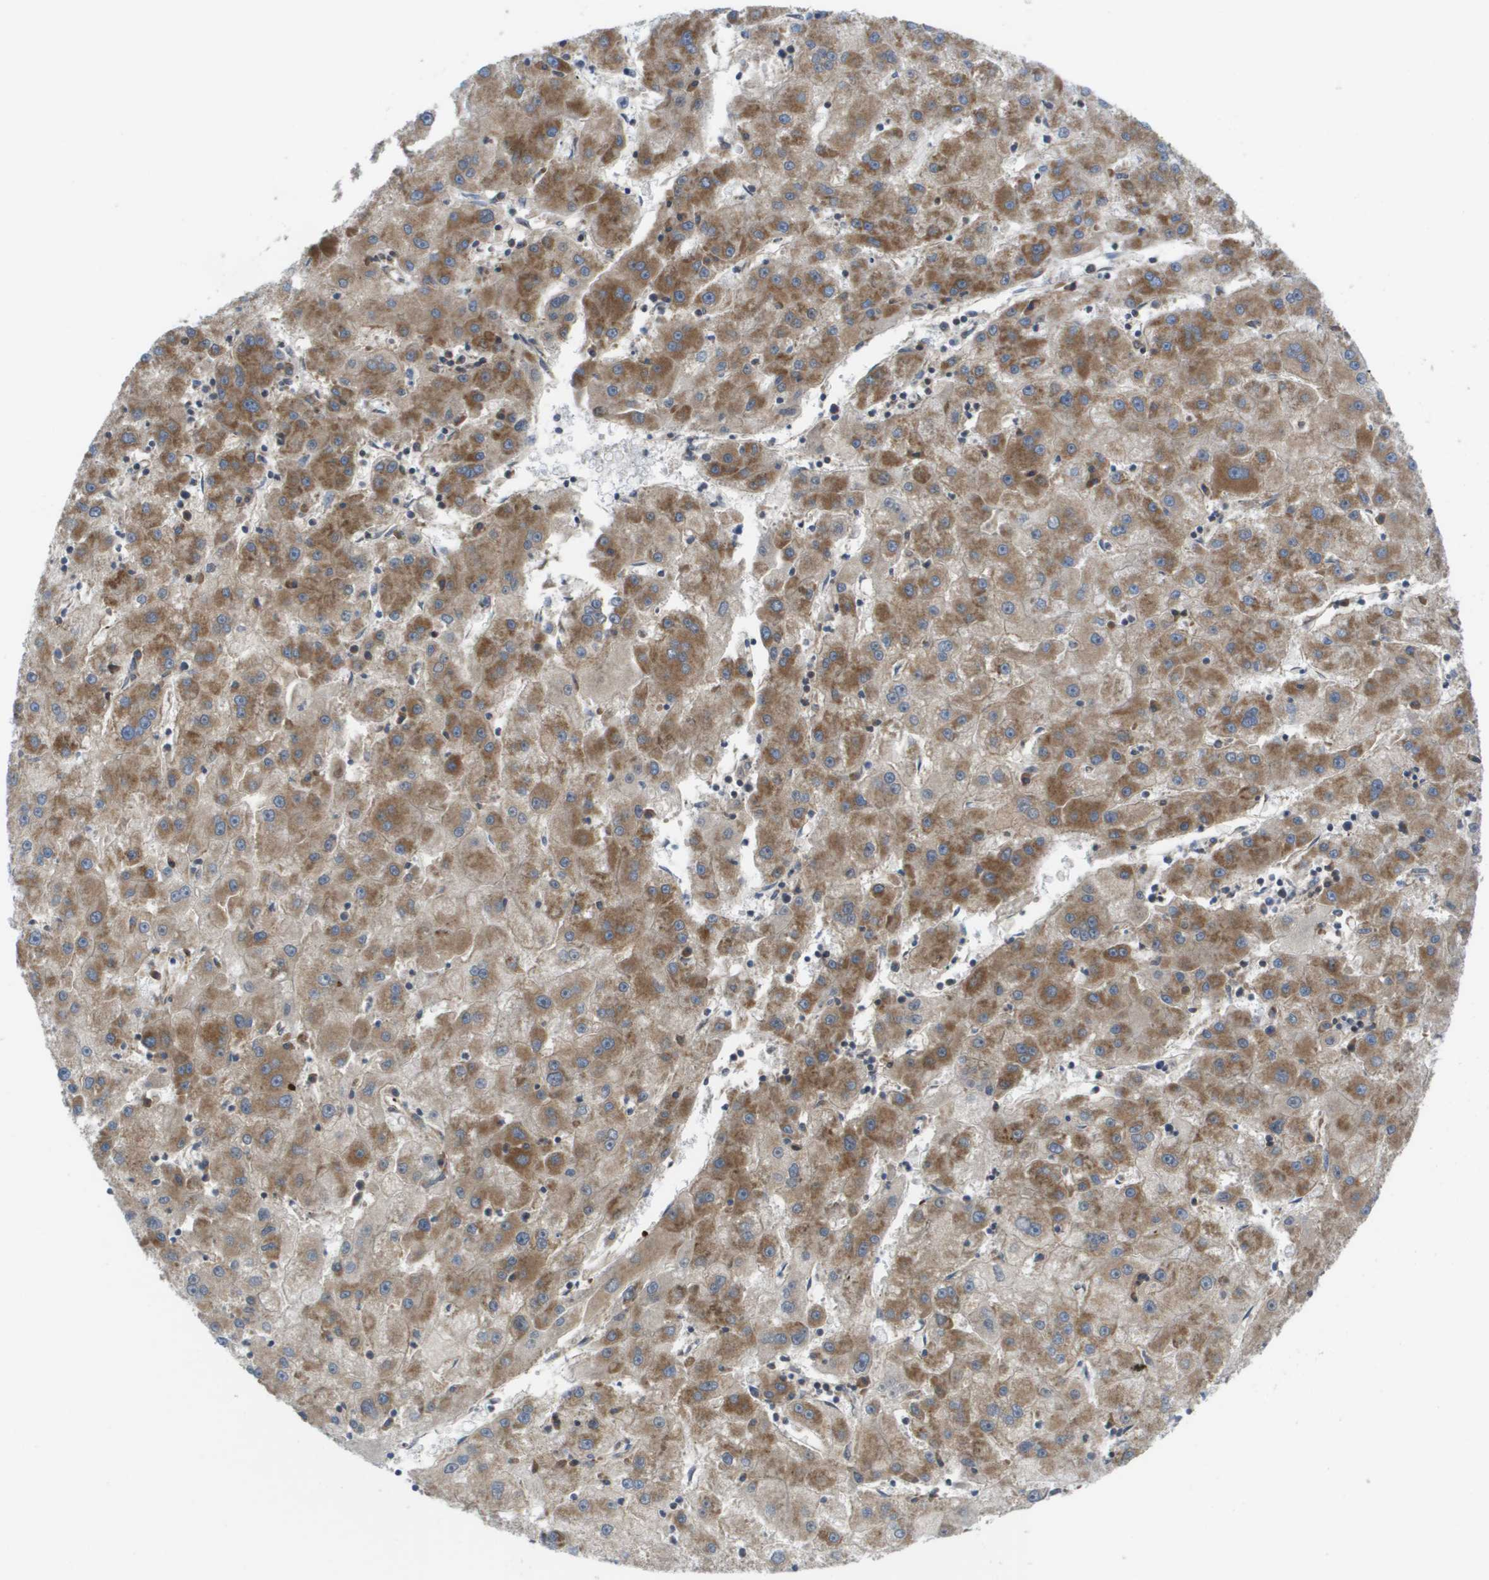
{"staining": {"intensity": "moderate", "quantity": ">75%", "location": "cytoplasmic/membranous"}, "tissue": "liver cancer", "cell_type": "Tumor cells", "image_type": "cancer", "snomed": [{"axis": "morphology", "description": "Carcinoma, Hepatocellular, NOS"}, {"axis": "topography", "description": "Liver"}], "caption": "A brown stain shows moderate cytoplasmic/membranous positivity of a protein in human liver cancer tumor cells.", "gene": "FIS1", "patient": {"sex": "male", "age": 72}}